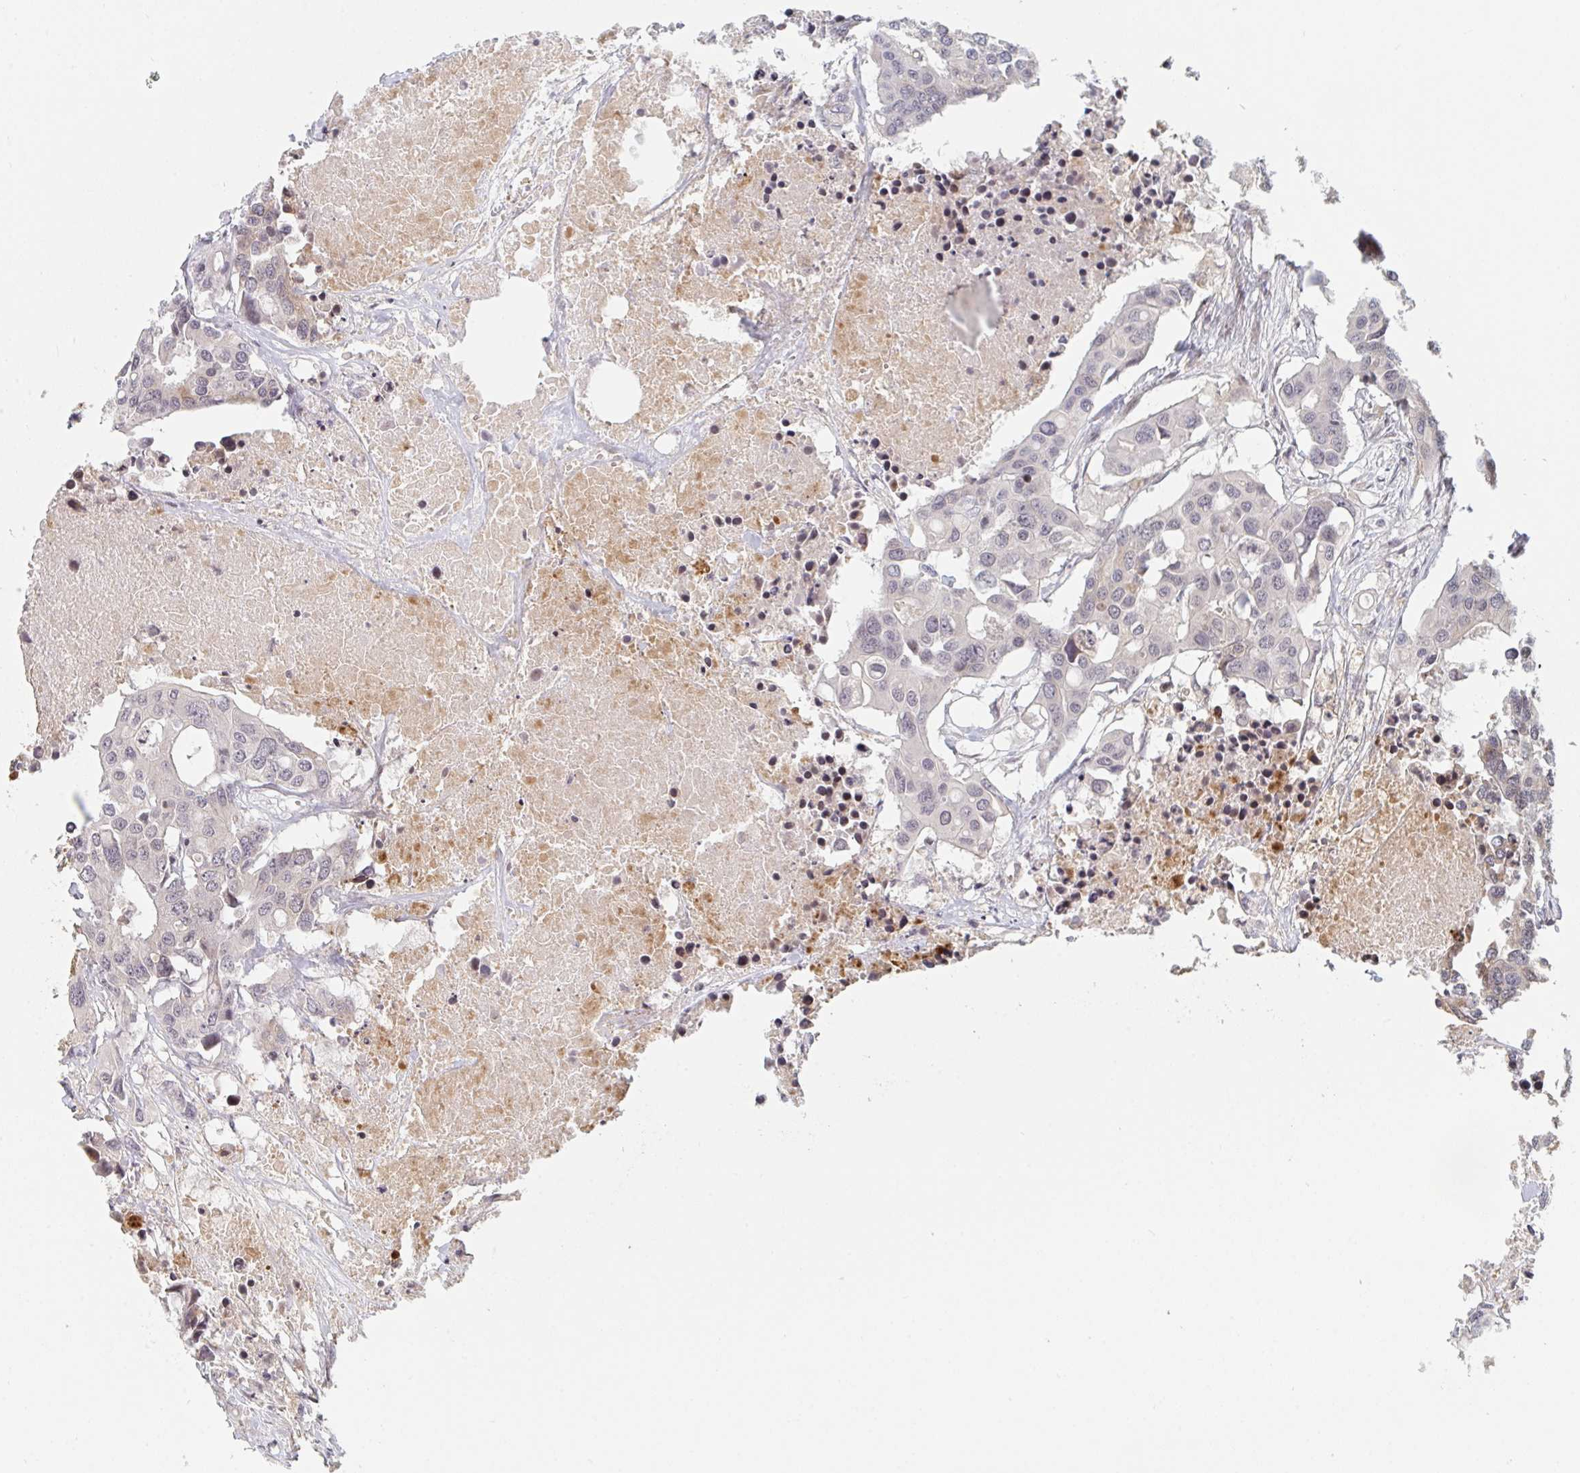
{"staining": {"intensity": "negative", "quantity": "none", "location": "none"}, "tissue": "colorectal cancer", "cell_type": "Tumor cells", "image_type": "cancer", "snomed": [{"axis": "morphology", "description": "Adenocarcinoma, NOS"}, {"axis": "topography", "description": "Colon"}], "caption": "This is an IHC image of colorectal cancer (adenocarcinoma). There is no staining in tumor cells.", "gene": "DCST1", "patient": {"sex": "male", "age": 77}}